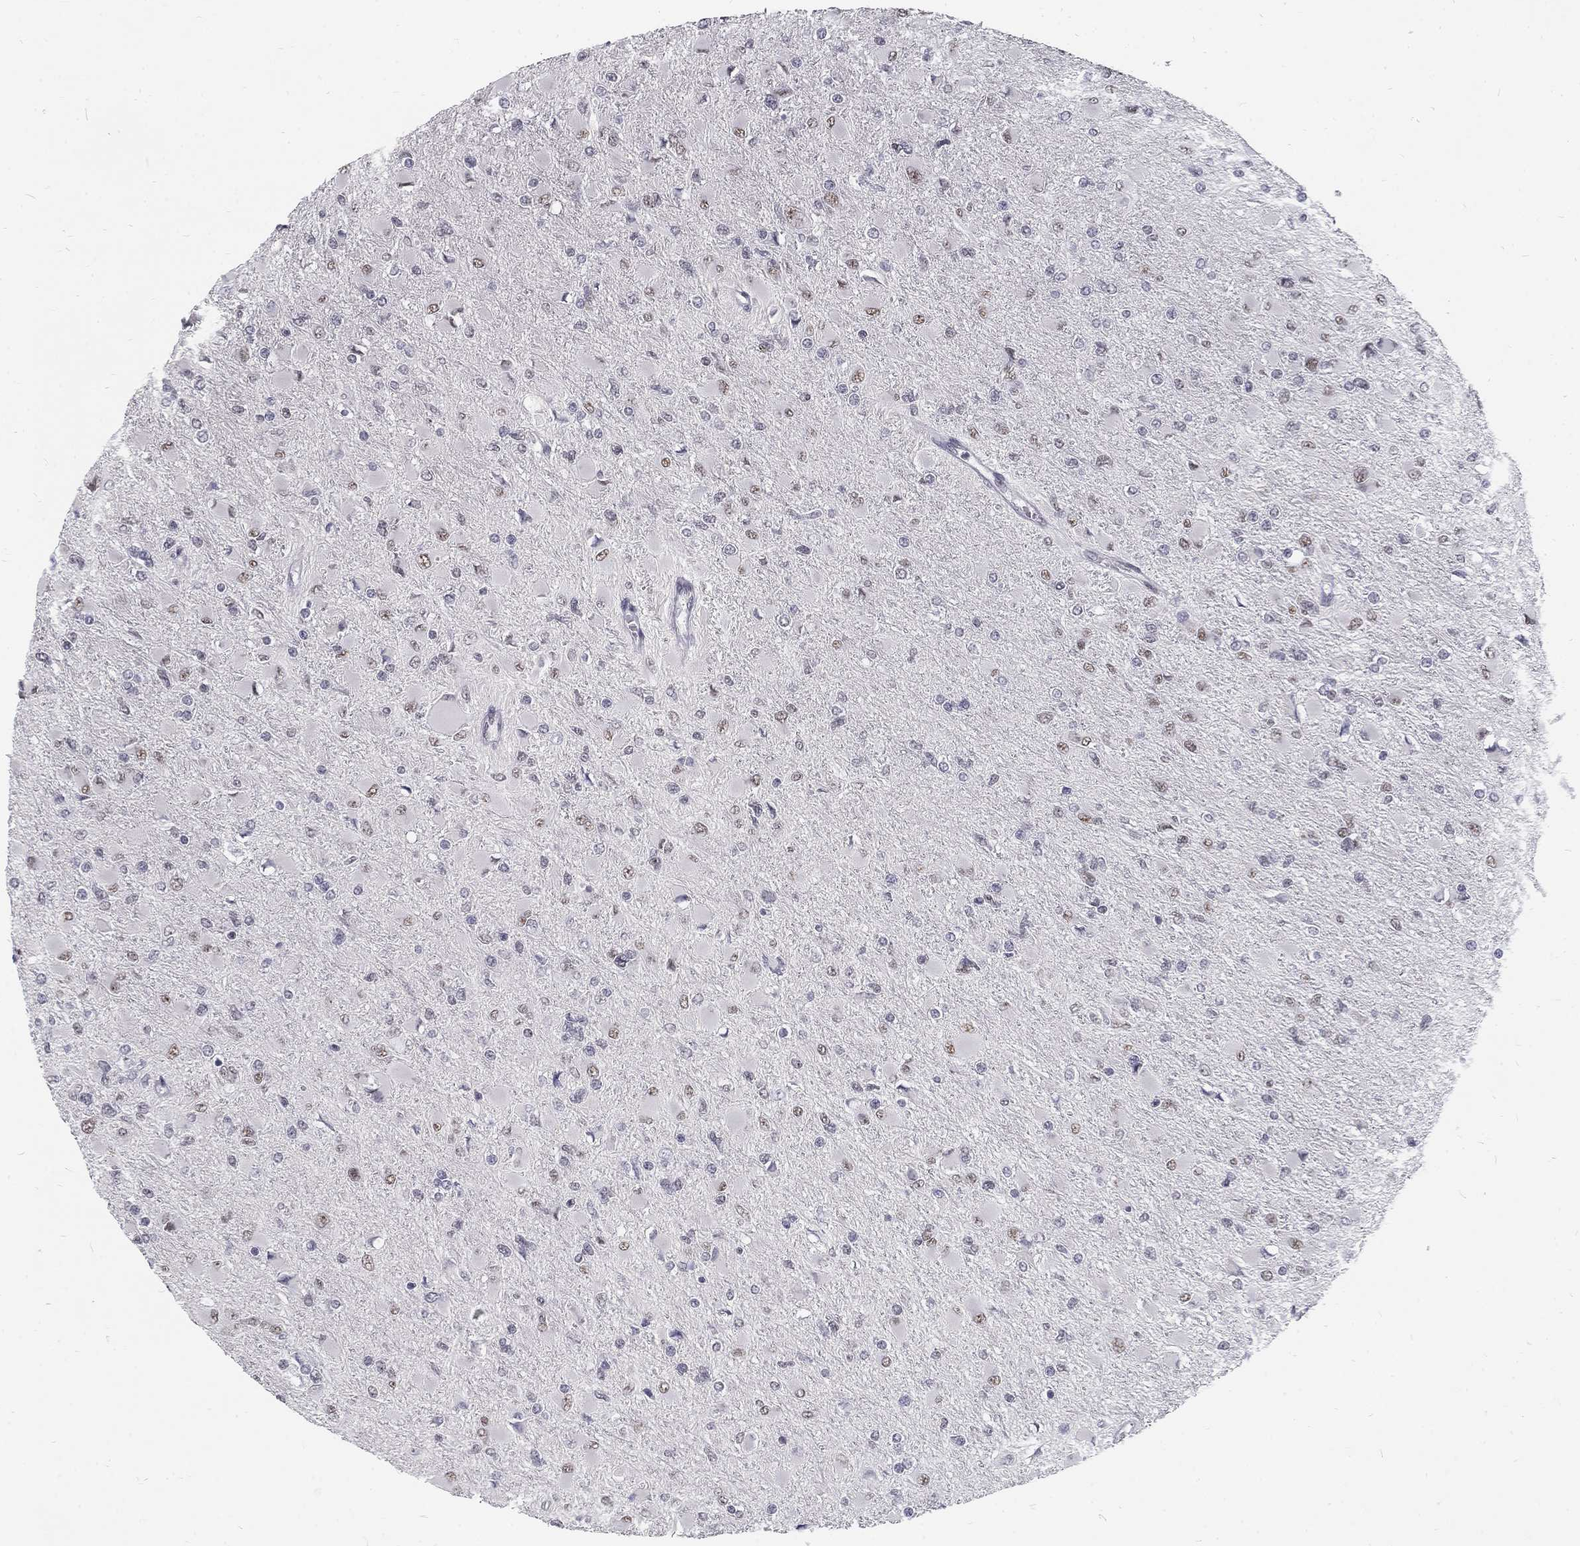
{"staining": {"intensity": "negative", "quantity": "none", "location": "none"}, "tissue": "glioma", "cell_type": "Tumor cells", "image_type": "cancer", "snomed": [{"axis": "morphology", "description": "Glioma, malignant, High grade"}, {"axis": "topography", "description": "Cerebral cortex"}], "caption": "The micrograph demonstrates no significant expression in tumor cells of high-grade glioma (malignant).", "gene": "SNORC", "patient": {"sex": "female", "age": 36}}